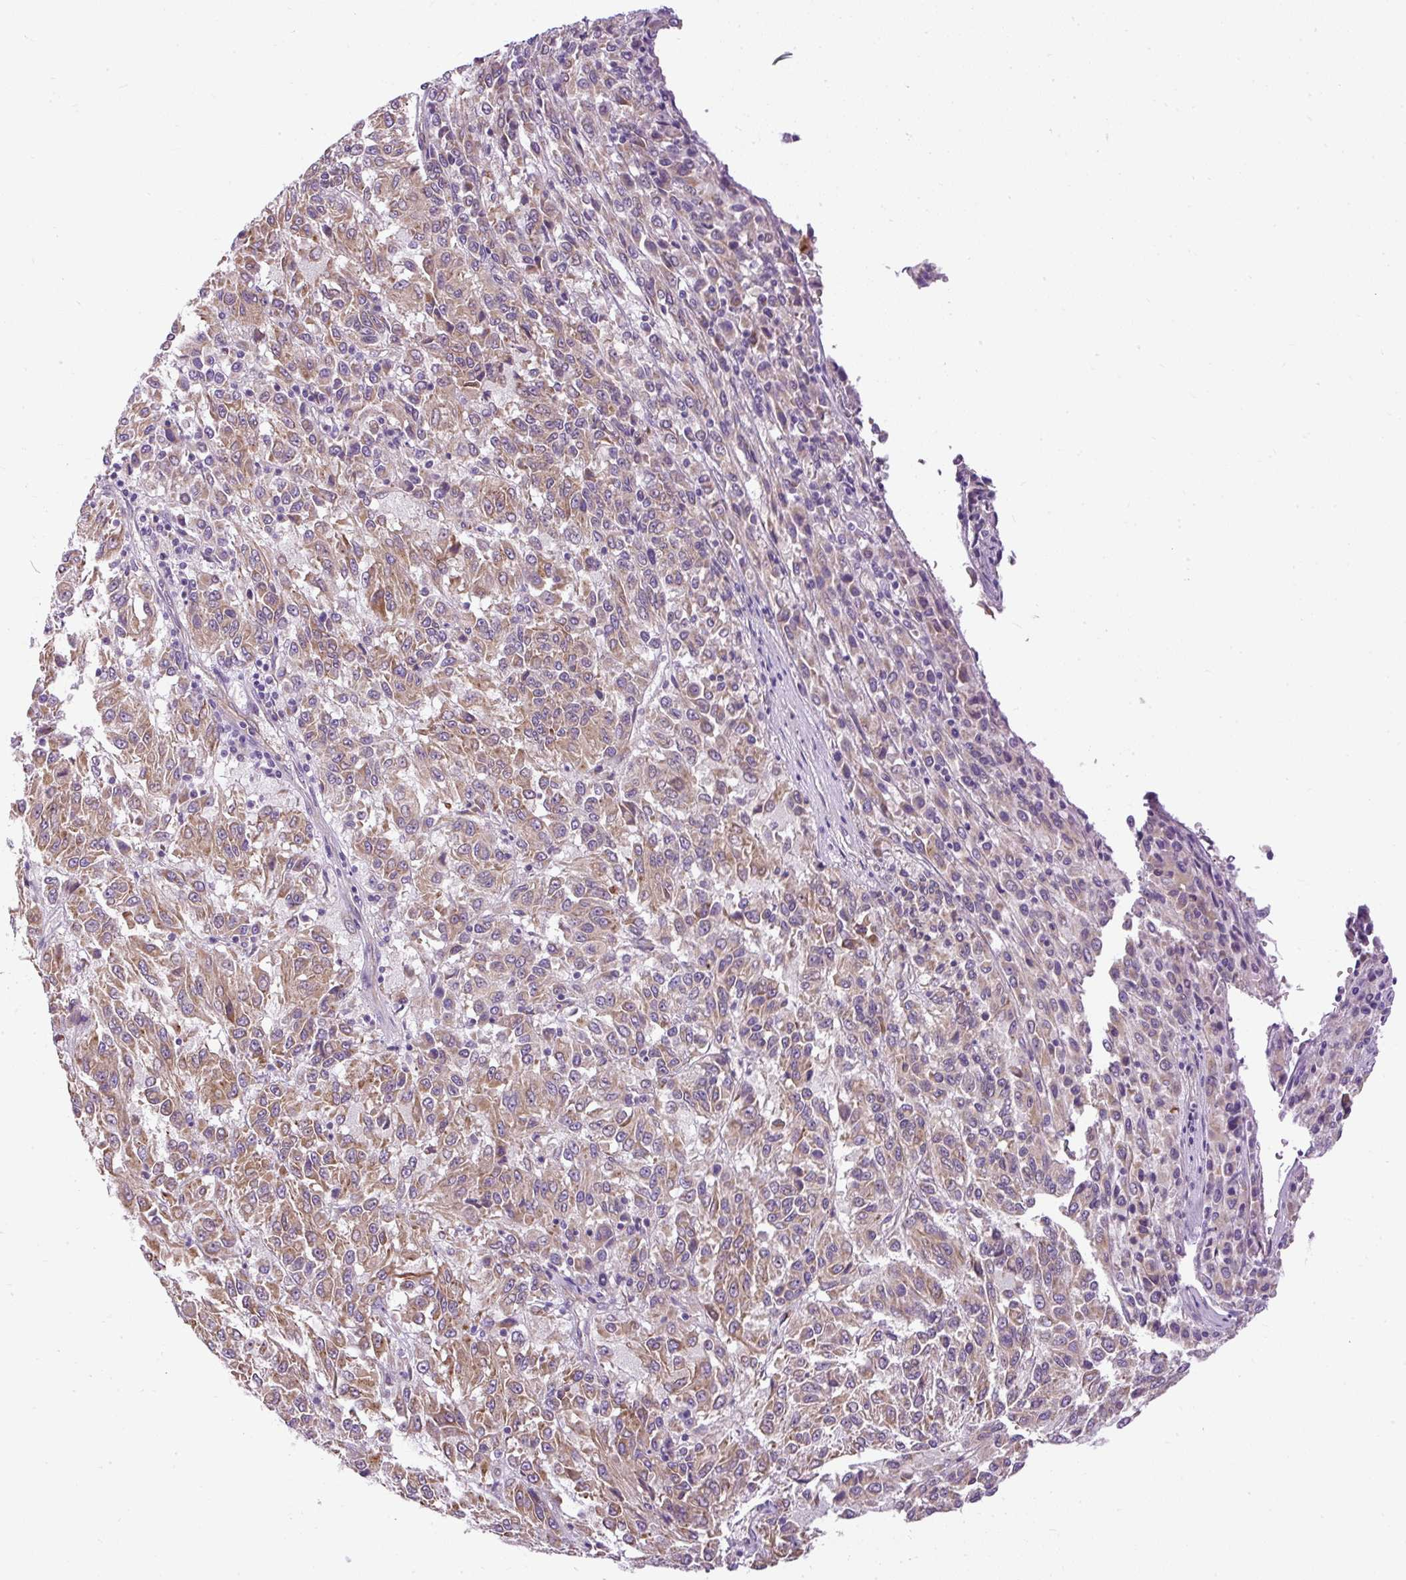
{"staining": {"intensity": "moderate", "quantity": ">75%", "location": "cytoplasmic/membranous"}, "tissue": "melanoma", "cell_type": "Tumor cells", "image_type": "cancer", "snomed": [{"axis": "morphology", "description": "Malignant melanoma, Metastatic site"}, {"axis": "topography", "description": "Lung"}], "caption": "The image shows staining of melanoma, revealing moderate cytoplasmic/membranous protein expression (brown color) within tumor cells.", "gene": "FAM149A", "patient": {"sex": "male", "age": 64}}